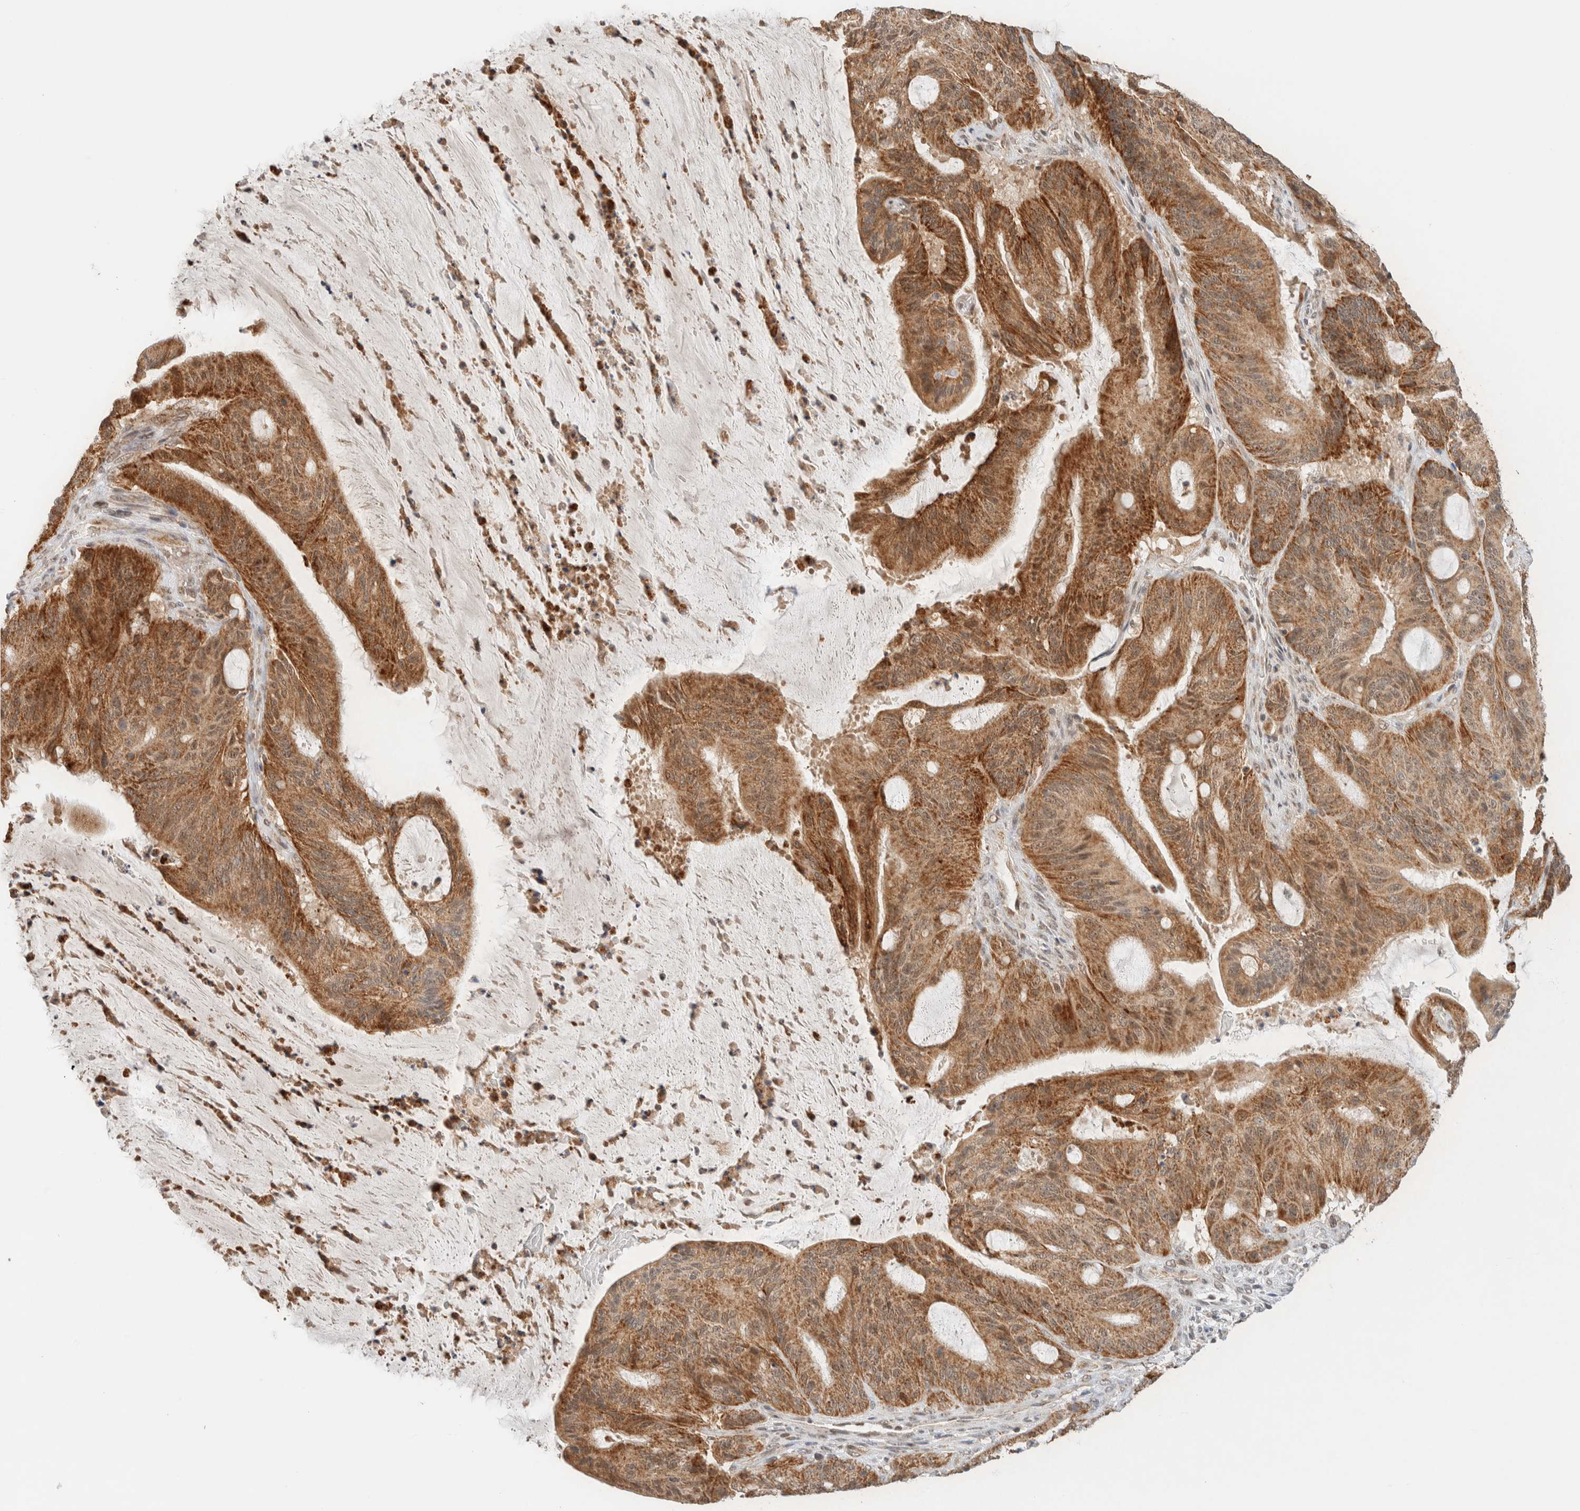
{"staining": {"intensity": "strong", "quantity": ">75%", "location": "cytoplasmic/membranous"}, "tissue": "liver cancer", "cell_type": "Tumor cells", "image_type": "cancer", "snomed": [{"axis": "morphology", "description": "Normal tissue, NOS"}, {"axis": "morphology", "description": "Cholangiocarcinoma"}, {"axis": "topography", "description": "Liver"}, {"axis": "topography", "description": "Peripheral nerve tissue"}], "caption": "The micrograph displays a brown stain indicating the presence of a protein in the cytoplasmic/membranous of tumor cells in liver cancer (cholangiocarcinoma).", "gene": "MRPL41", "patient": {"sex": "female", "age": 73}}